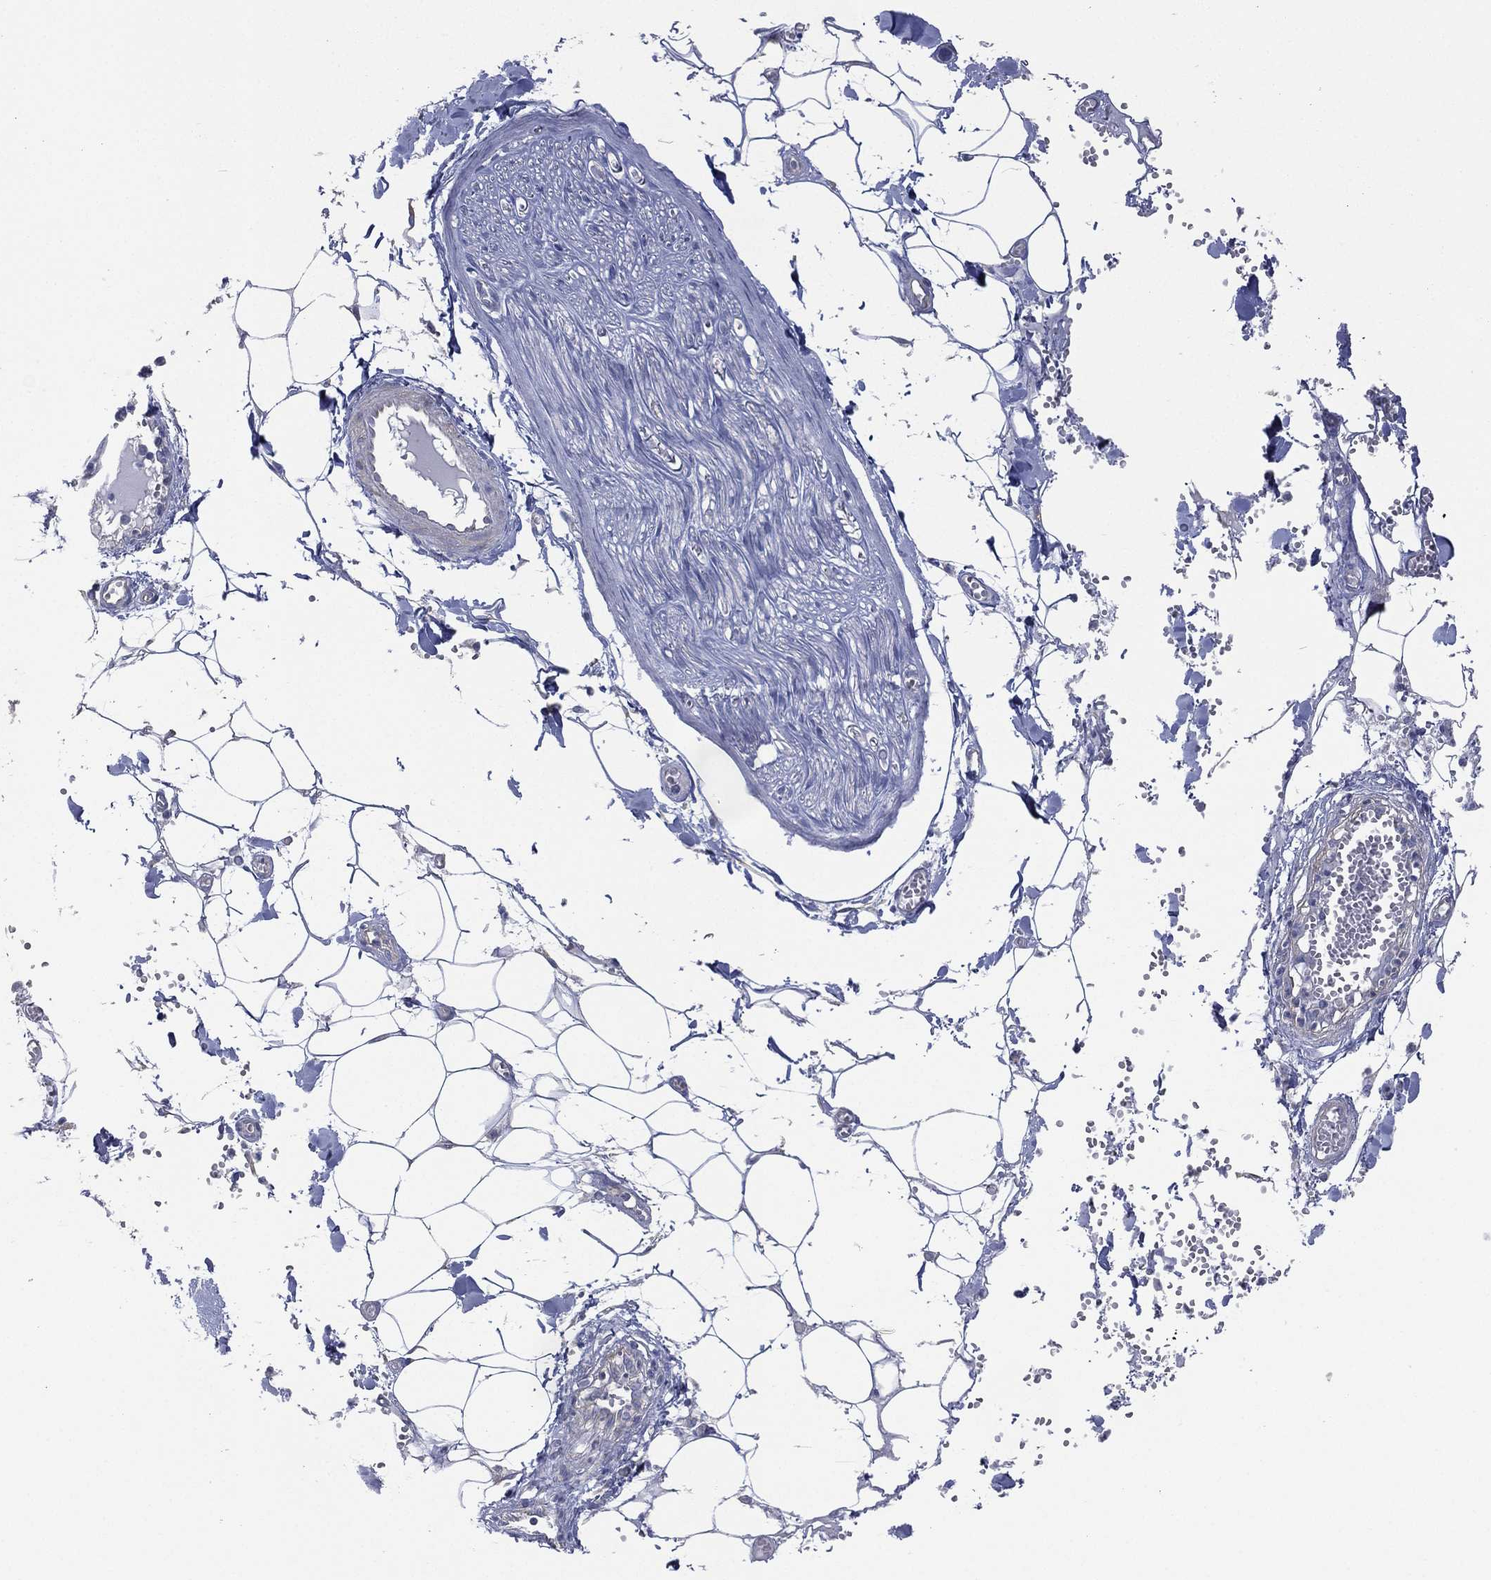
{"staining": {"intensity": "negative", "quantity": "none", "location": "none"}, "tissue": "adipose tissue", "cell_type": "Adipocytes", "image_type": "normal", "snomed": [{"axis": "morphology", "description": "Normal tissue, NOS"}, {"axis": "morphology", "description": "Squamous cell carcinoma, NOS"}, {"axis": "topography", "description": "Cartilage tissue"}, {"axis": "topography", "description": "Lung"}], "caption": "A high-resolution image shows immunohistochemistry staining of normal adipose tissue, which exhibits no significant expression in adipocytes.", "gene": "ATP8A2", "patient": {"sex": "male", "age": 66}}